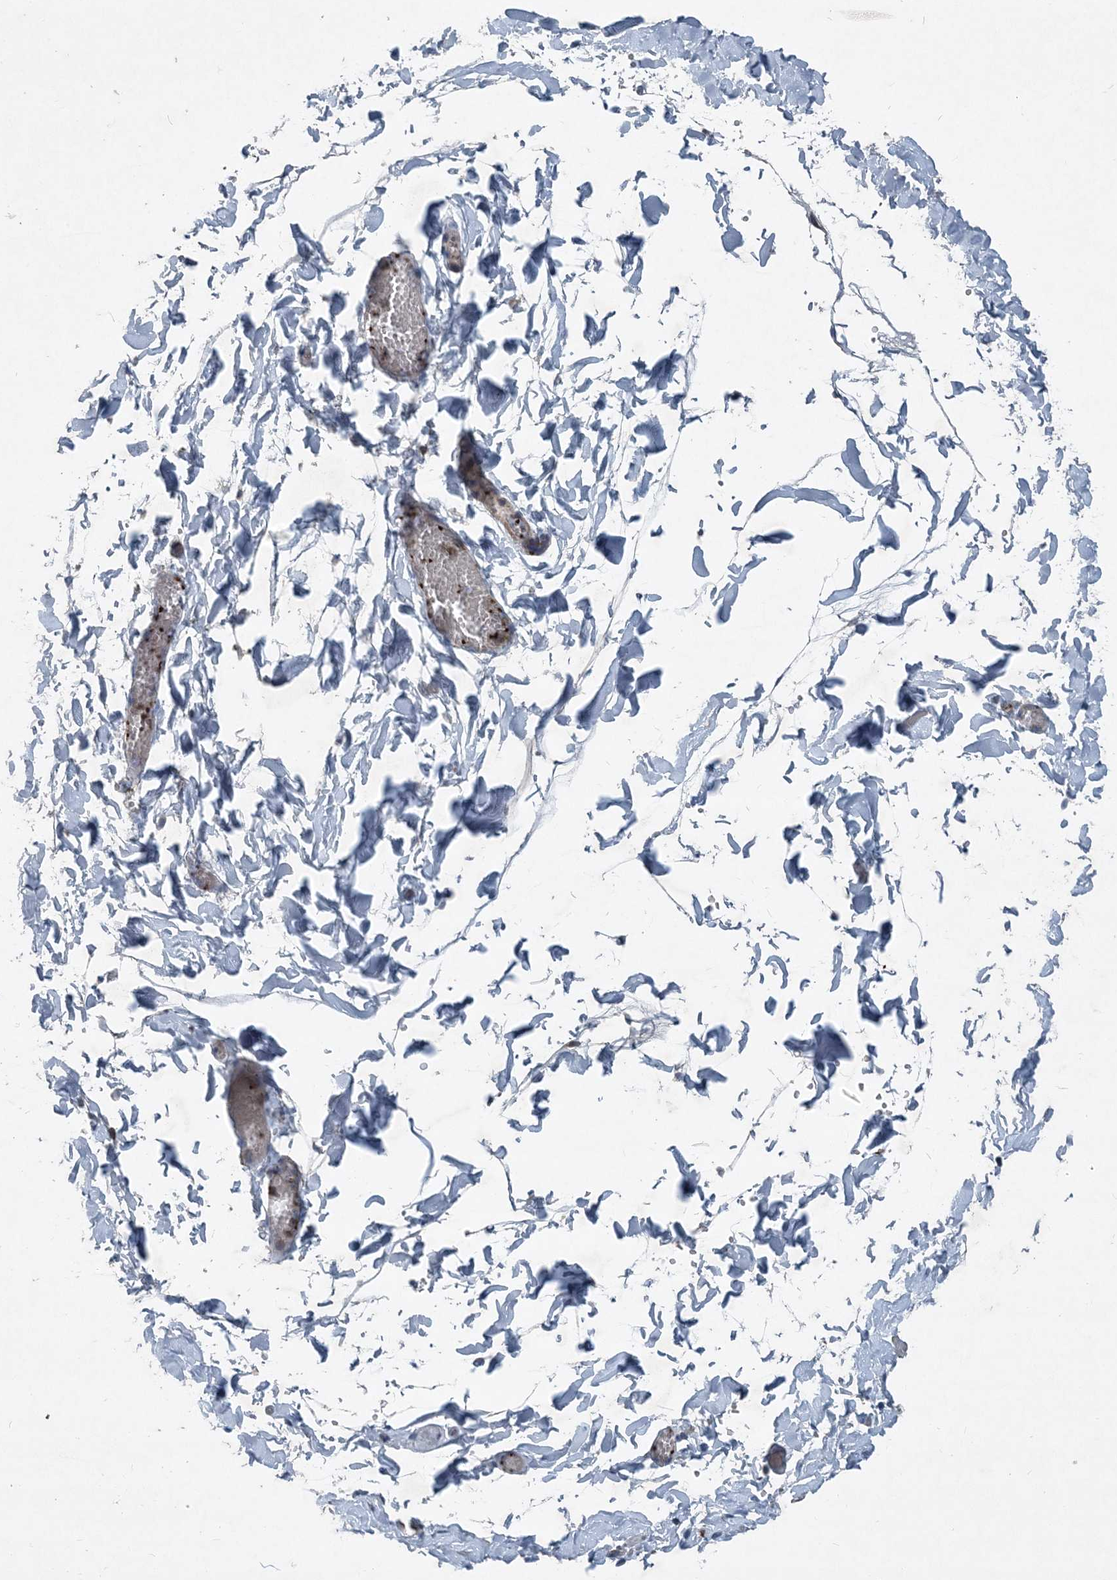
{"staining": {"intensity": "moderate", "quantity": "<25%", "location": "cytoplasmic/membranous"}, "tissue": "adipose tissue", "cell_type": "Adipocytes", "image_type": "normal", "snomed": [{"axis": "morphology", "description": "Normal tissue, NOS"}, {"axis": "topography", "description": "Gallbladder"}, {"axis": "topography", "description": "Peripheral nerve tissue"}], "caption": "Adipose tissue stained with immunohistochemistry (IHC) displays moderate cytoplasmic/membranous staining in about <25% of adipocytes. The protein of interest is shown in brown color, while the nuclei are stained blue.", "gene": "DGUOK", "patient": {"sex": "male", "age": 38}}